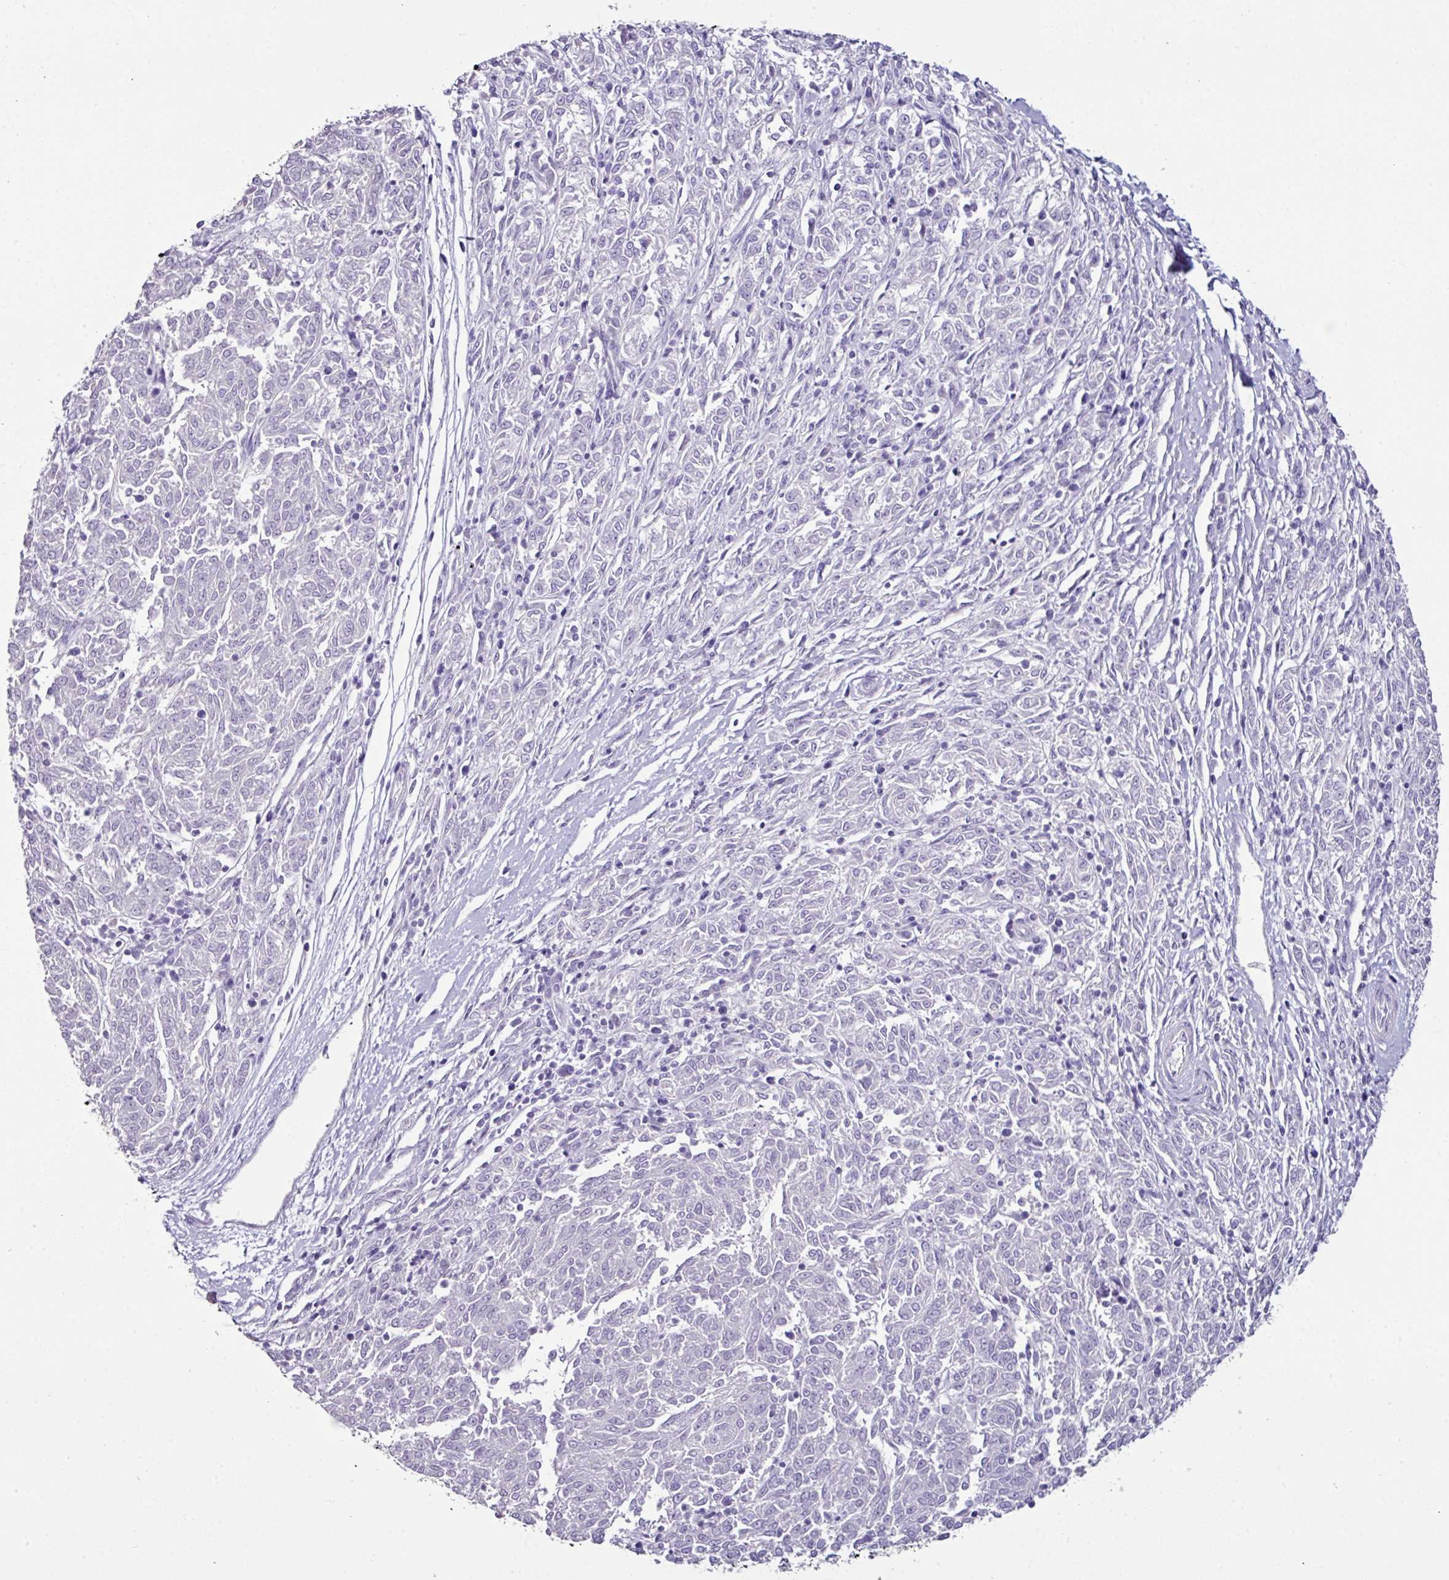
{"staining": {"intensity": "negative", "quantity": "none", "location": "none"}, "tissue": "melanoma", "cell_type": "Tumor cells", "image_type": "cancer", "snomed": [{"axis": "morphology", "description": "Malignant melanoma, NOS"}, {"axis": "topography", "description": "Skin"}], "caption": "Human melanoma stained for a protein using IHC shows no positivity in tumor cells.", "gene": "GLP2R", "patient": {"sex": "female", "age": 72}}